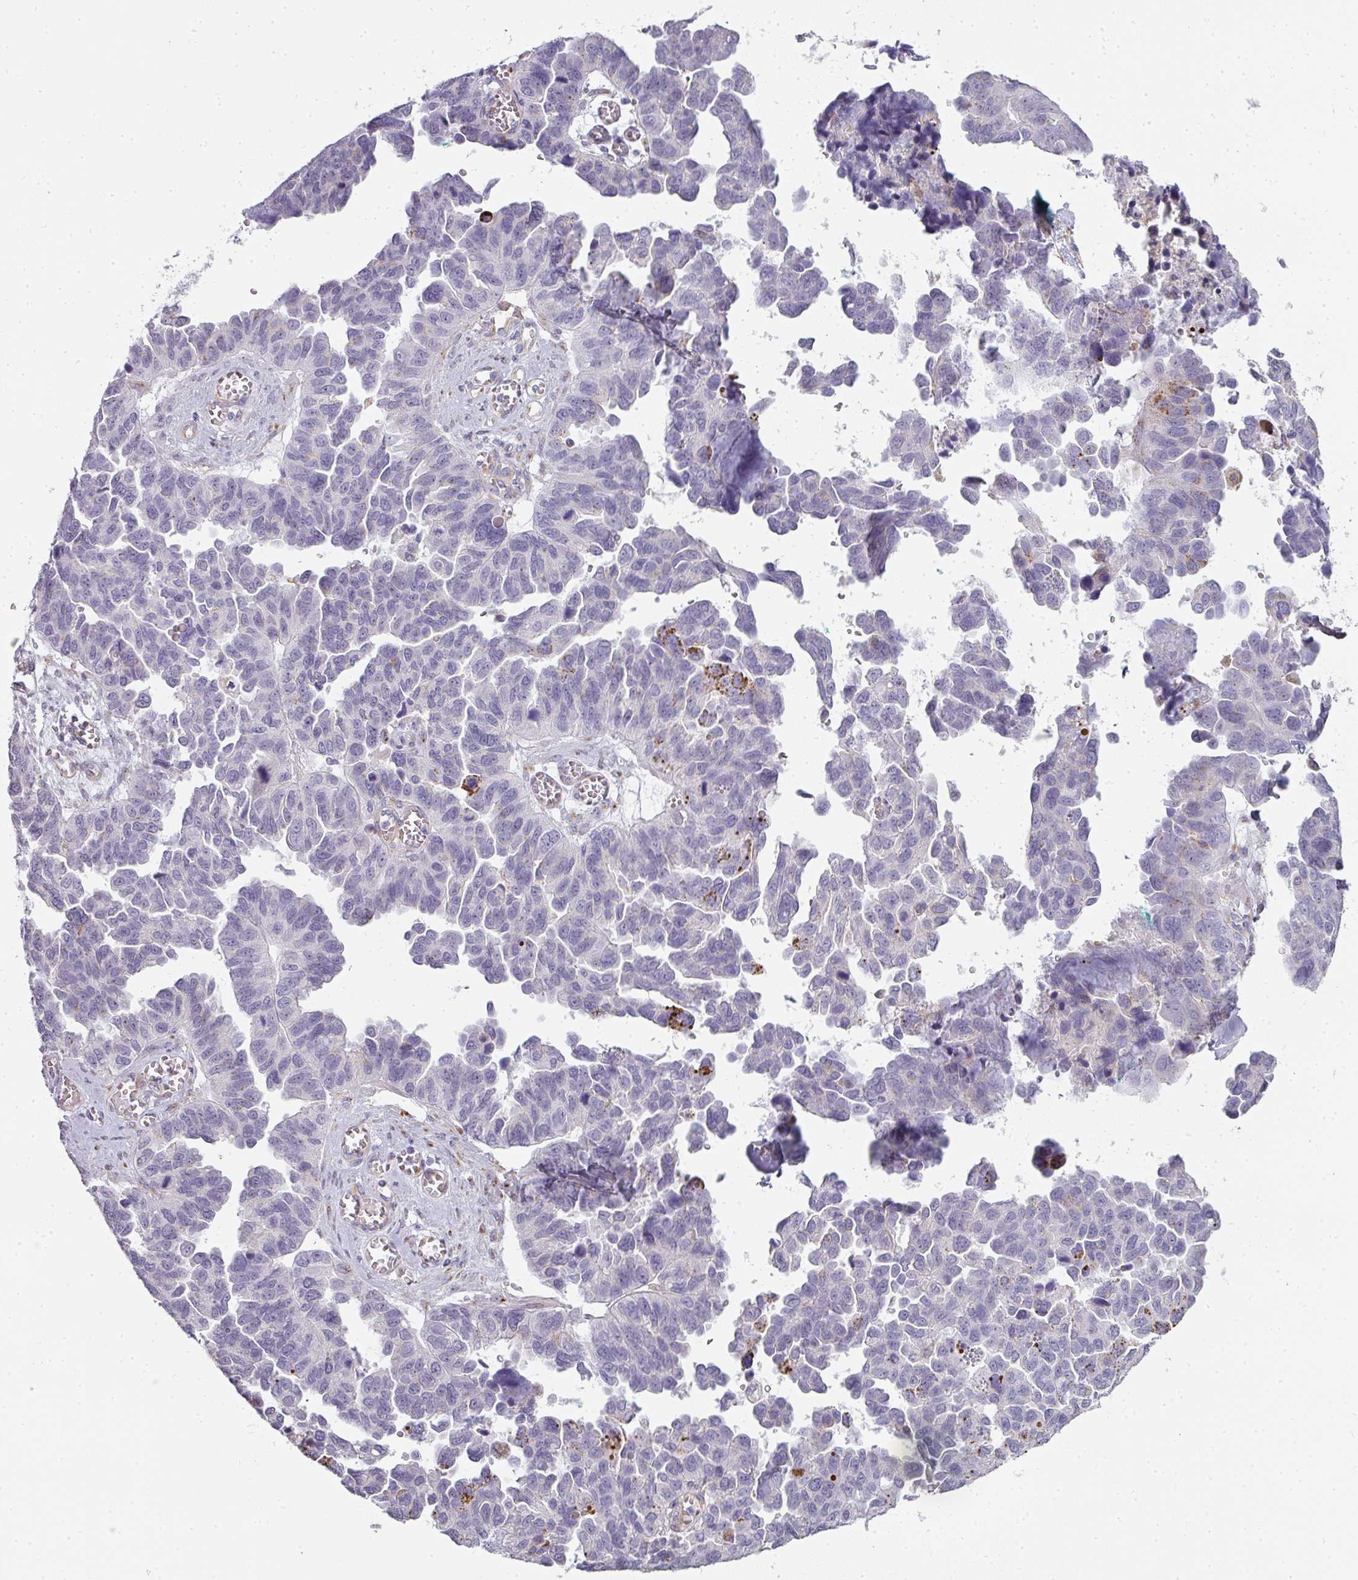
{"staining": {"intensity": "moderate", "quantity": "<25%", "location": "cytoplasmic/membranous"}, "tissue": "ovarian cancer", "cell_type": "Tumor cells", "image_type": "cancer", "snomed": [{"axis": "morphology", "description": "Cystadenocarcinoma, serous, NOS"}, {"axis": "topography", "description": "Ovary"}], "caption": "Protein staining reveals moderate cytoplasmic/membranous expression in about <25% of tumor cells in ovarian cancer (serous cystadenocarcinoma).", "gene": "ATP8B2", "patient": {"sex": "female", "age": 64}}